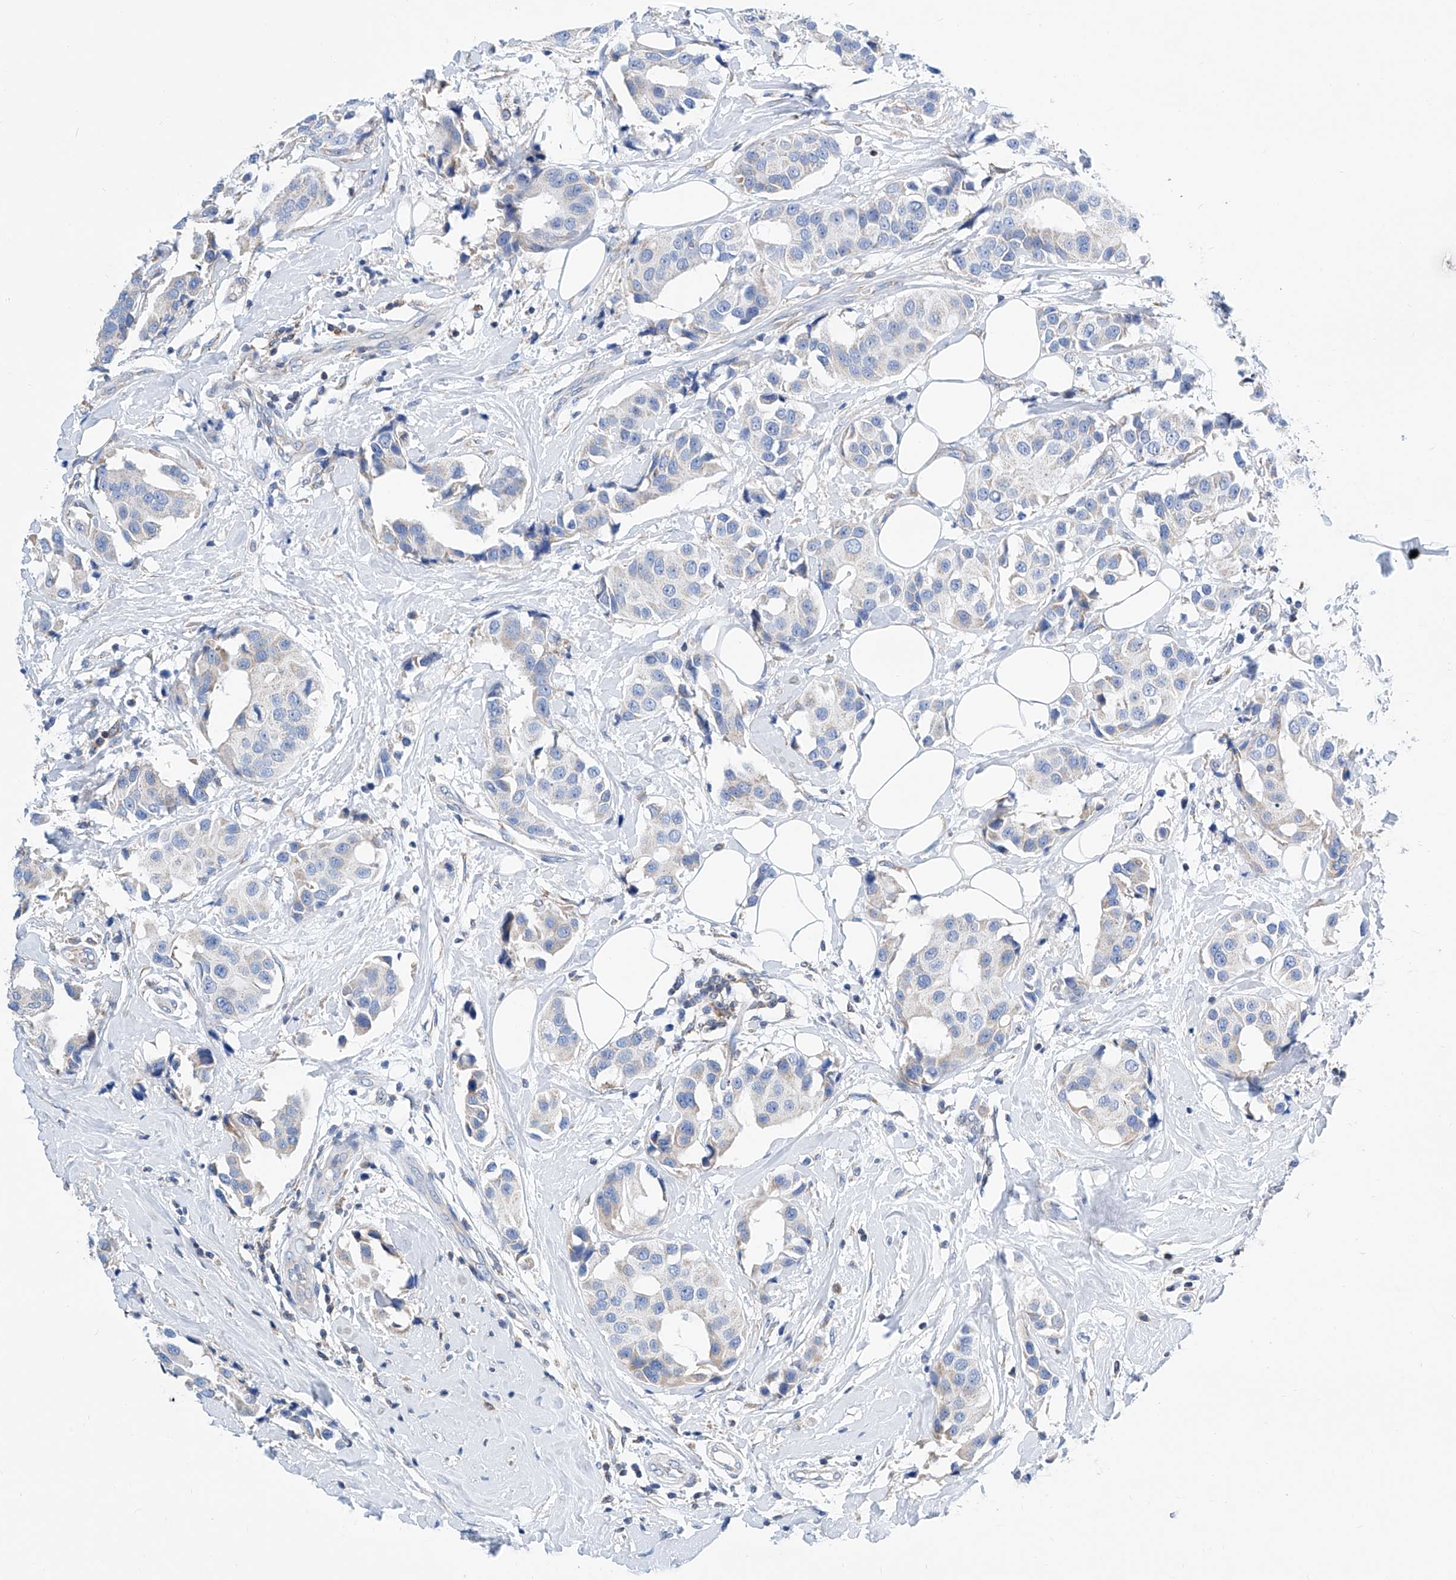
{"staining": {"intensity": "negative", "quantity": "none", "location": "none"}, "tissue": "breast cancer", "cell_type": "Tumor cells", "image_type": "cancer", "snomed": [{"axis": "morphology", "description": "Normal tissue, NOS"}, {"axis": "morphology", "description": "Duct carcinoma"}, {"axis": "topography", "description": "Breast"}], "caption": "An immunohistochemistry (IHC) image of intraductal carcinoma (breast) is shown. There is no staining in tumor cells of intraductal carcinoma (breast).", "gene": "MAD2L1", "patient": {"sex": "female", "age": 39}}